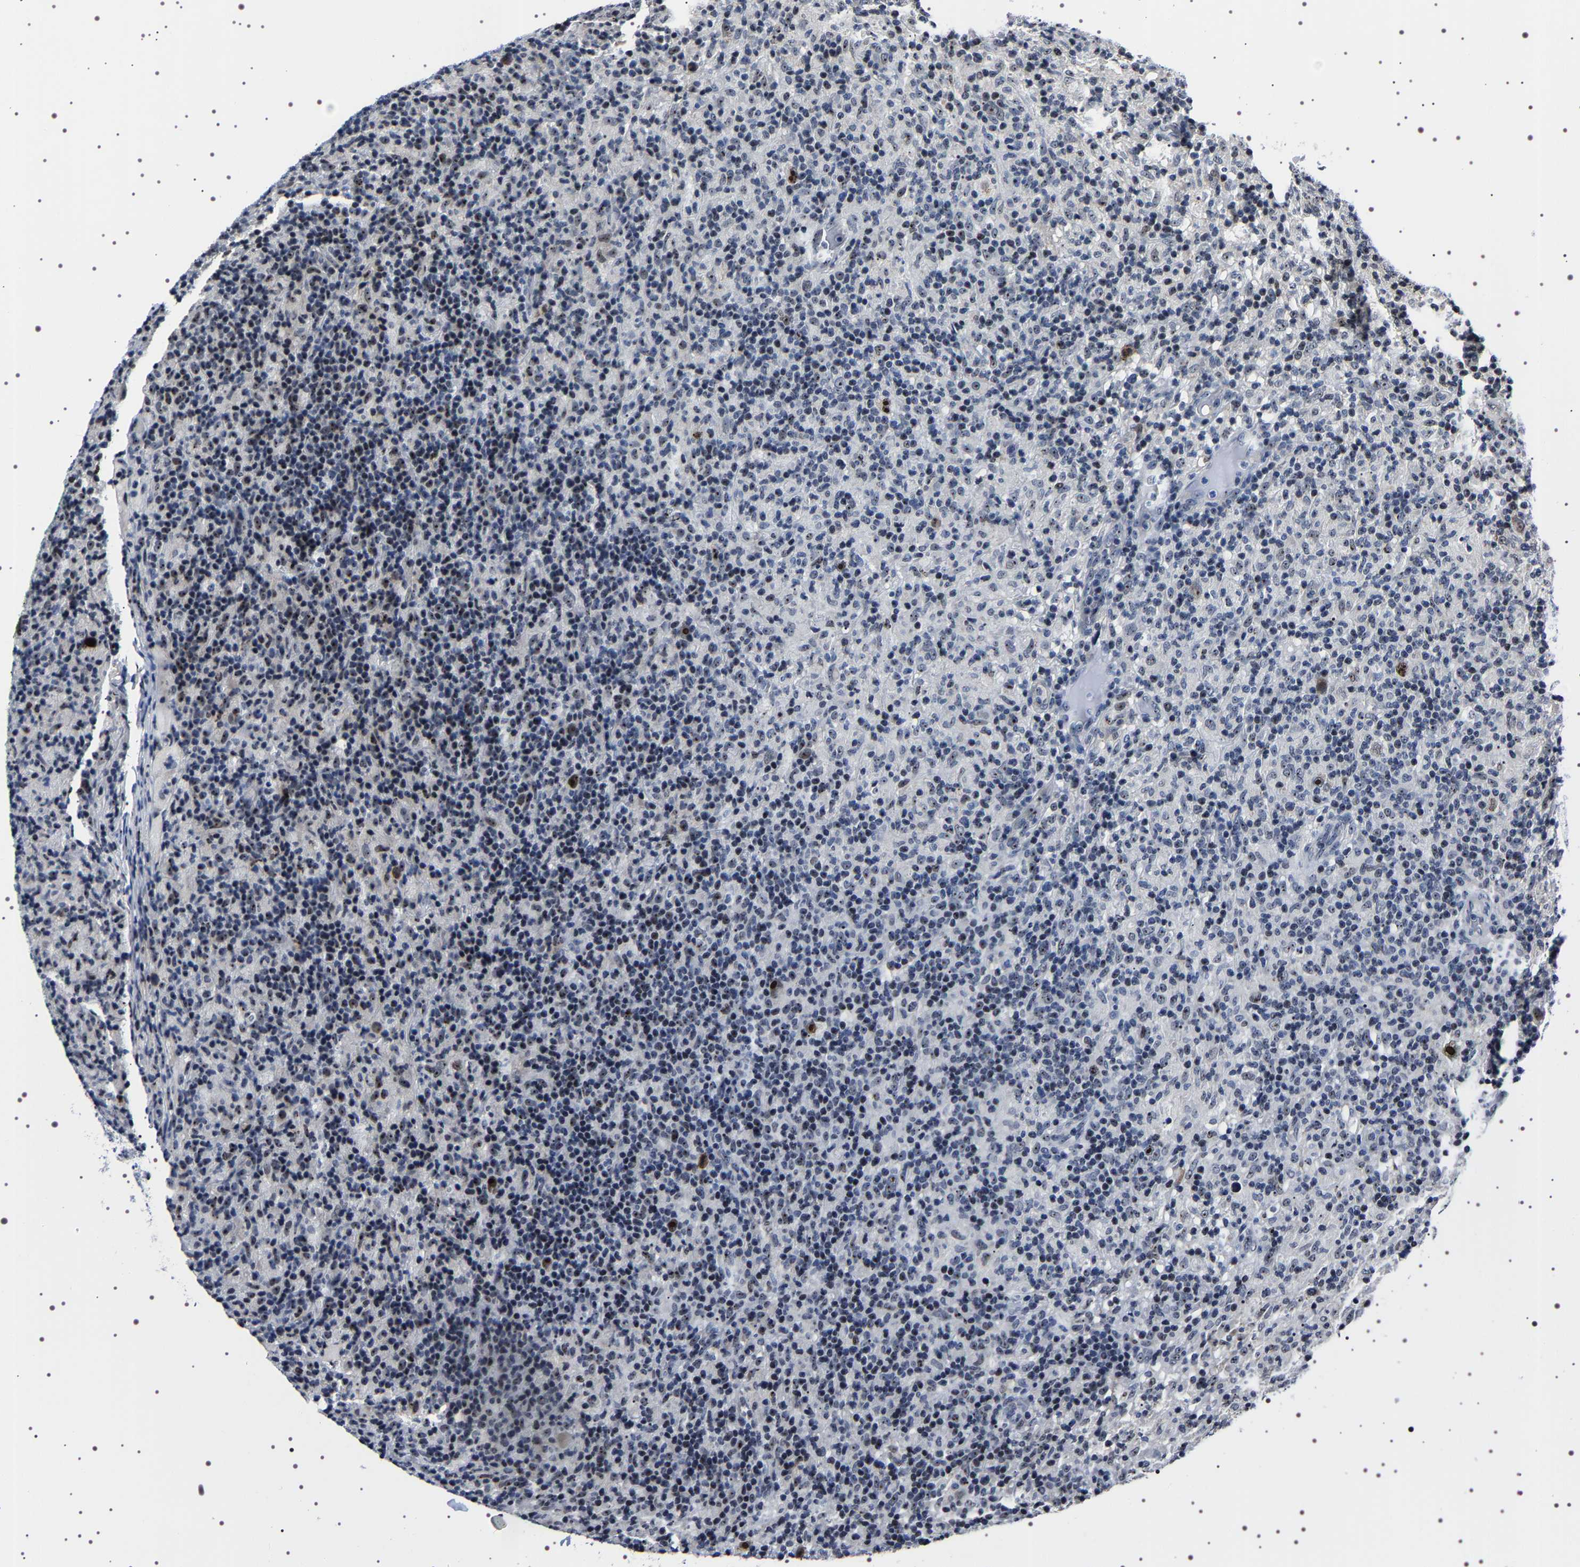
{"staining": {"intensity": "strong", "quantity": "25%-75%", "location": "nuclear"}, "tissue": "lymphoma", "cell_type": "Tumor cells", "image_type": "cancer", "snomed": [{"axis": "morphology", "description": "Hodgkin's disease, NOS"}, {"axis": "topography", "description": "Lymph node"}], "caption": "Immunohistochemistry image of human Hodgkin's disease stained for a protein (brown), which displays high levels of strong nuclear staining in approximately 25%-75% of tumor cells.", "gene": "GNL3", "patient": {"sex": "male", "age": 70}}